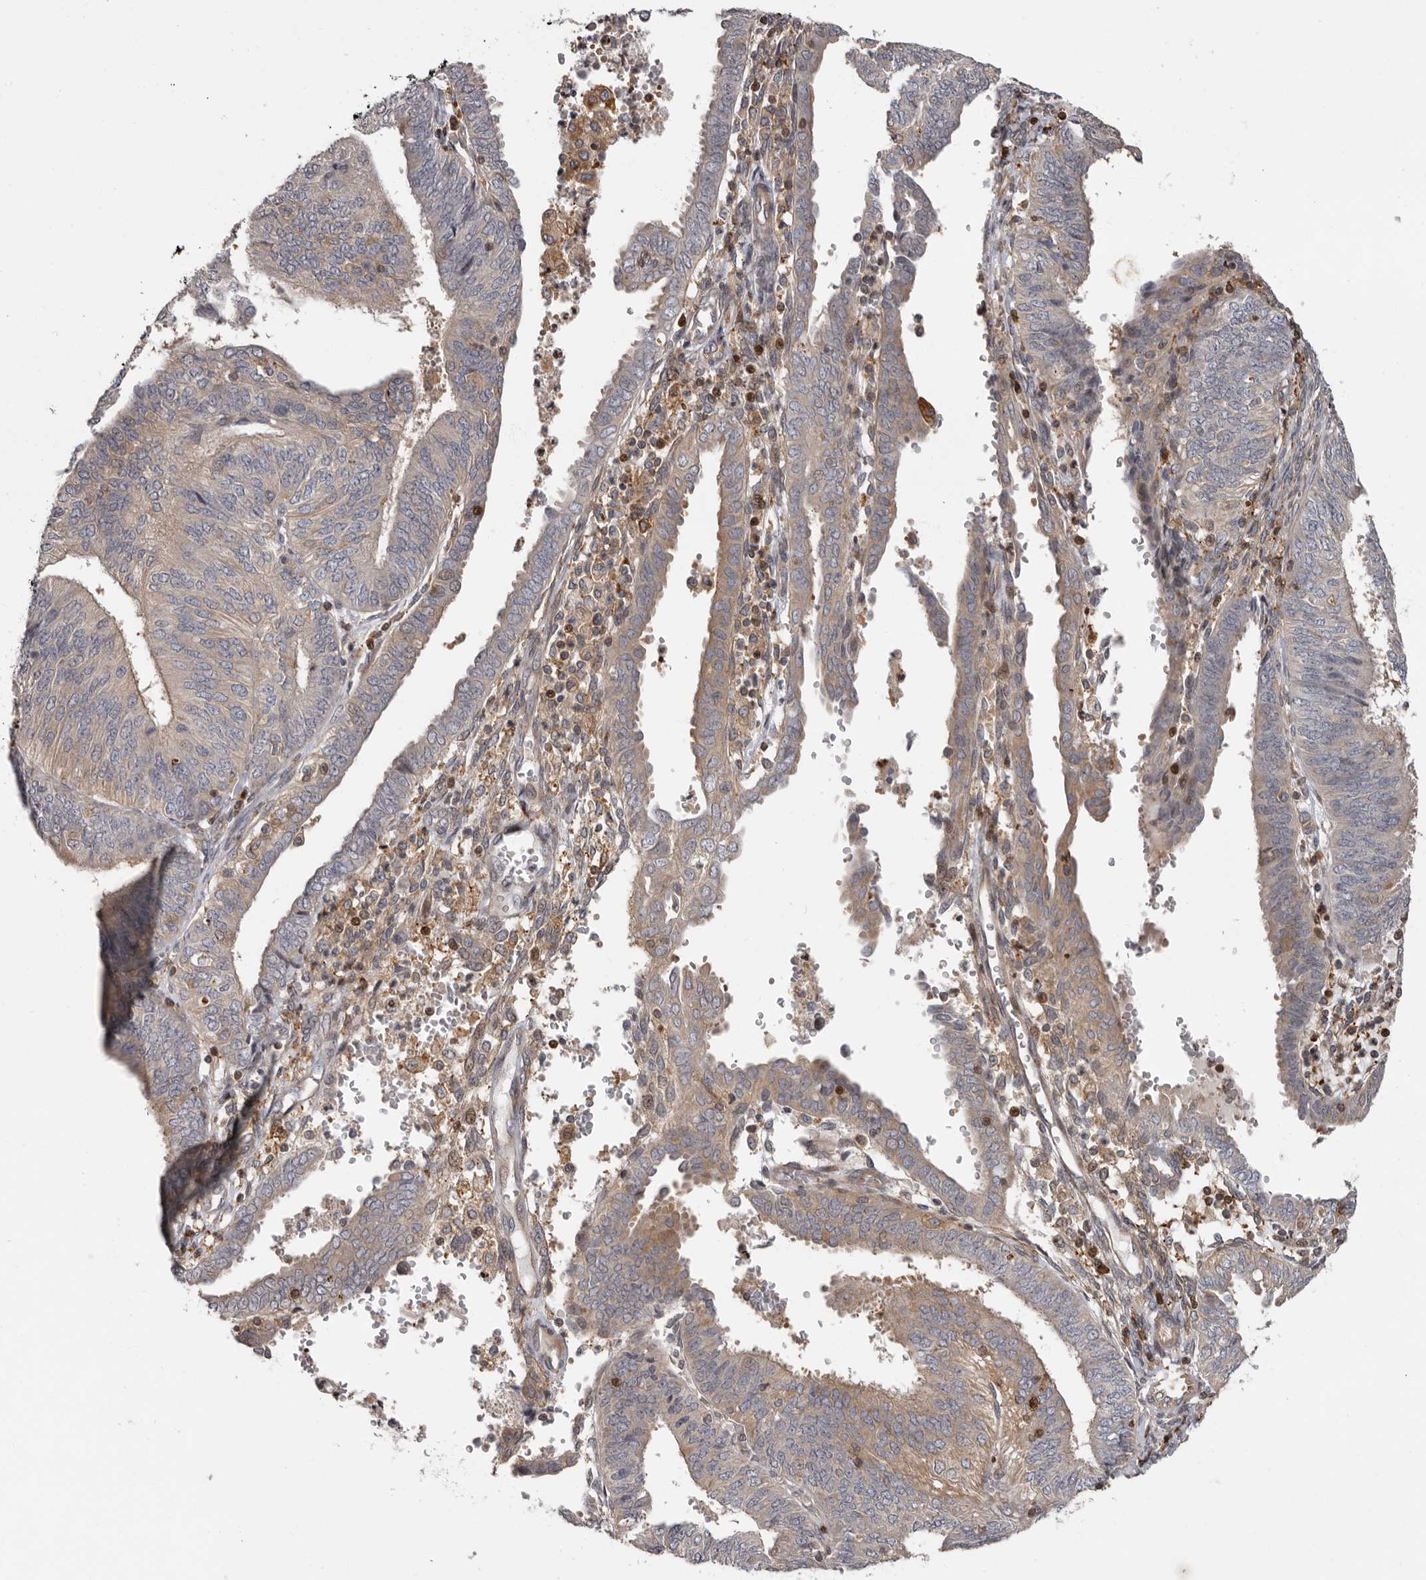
{"staining": {"intensity": "weak", "quantity": "<25%", "location": "cytoplasmic/membranous"}, "tissue": "endometrial cancer", "cell_type": "Tumor cells", "image_type": "cancer", "snomed": [{"axis": "morphology", "description": "Adenocarcinoma, NOS"}, {"axis": "topography", "description": "Endometrium"}], "caption": "This is an immunohistochemistry (IHC) photomicrograph of human endometrial cancer (adenocarcinoma). There is no expression in tumor cells.", "gene": "FGFR4", "patient": {"sex": "female", "age": 58}}